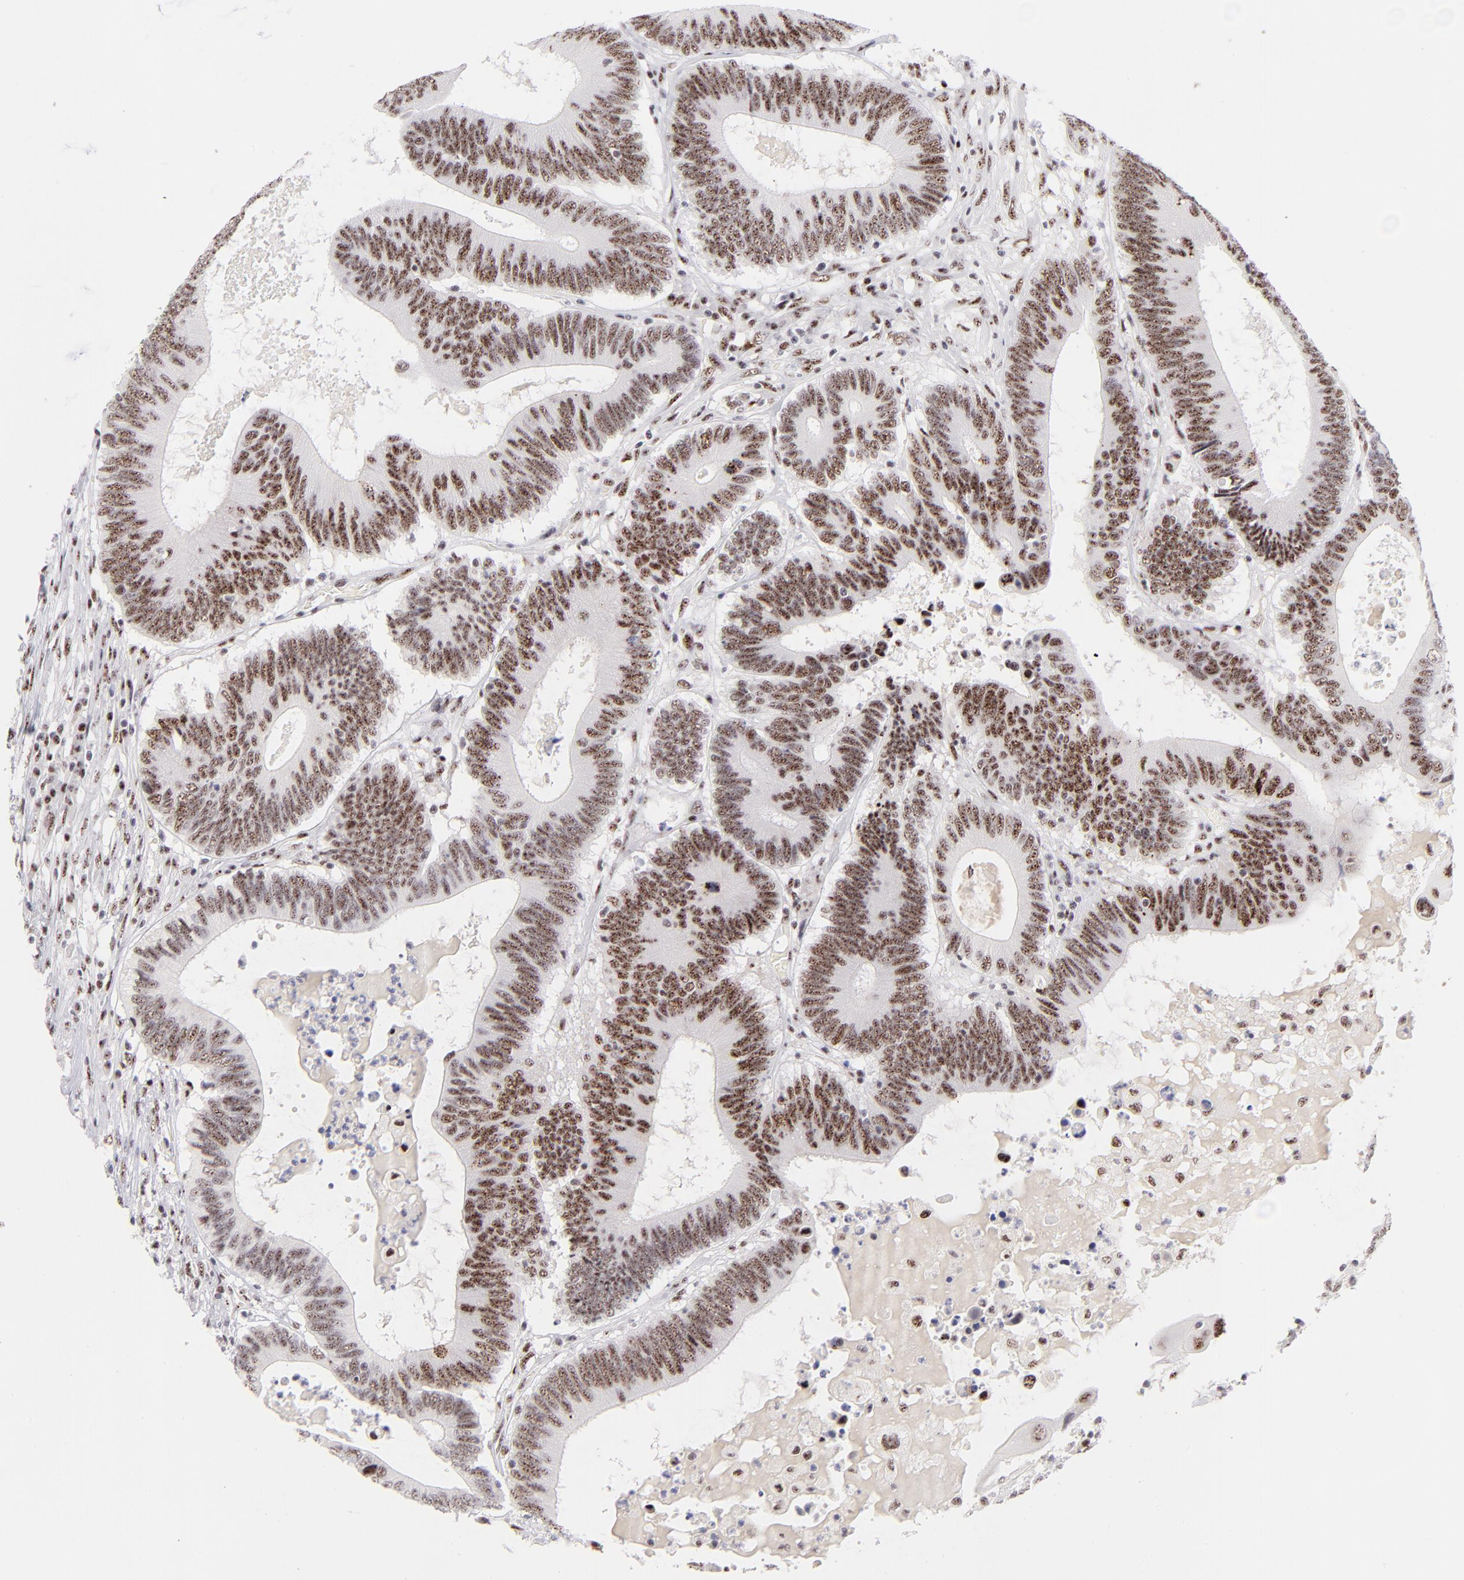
{"staining": {"intensity": "moderate", "quantity": ">75%", "location": "nuclear"}, "tissue": "colorectal cancer", "cell_type": "Tumor cells", "image_type": "cancer", "snomed": [{"axis": "morphology", "description": "Adenocarcinoma, NOS"}, {"axis": "topography", "description": "Colon"}], "caption": "Brown immunohistochemical staining in colorectal adenocarcinoma demonstrates moderate nuclear staining in approximately >75% of tumor cells.", "gene": "CDC25C", "patient": {"sex": "female", "age": 78}}